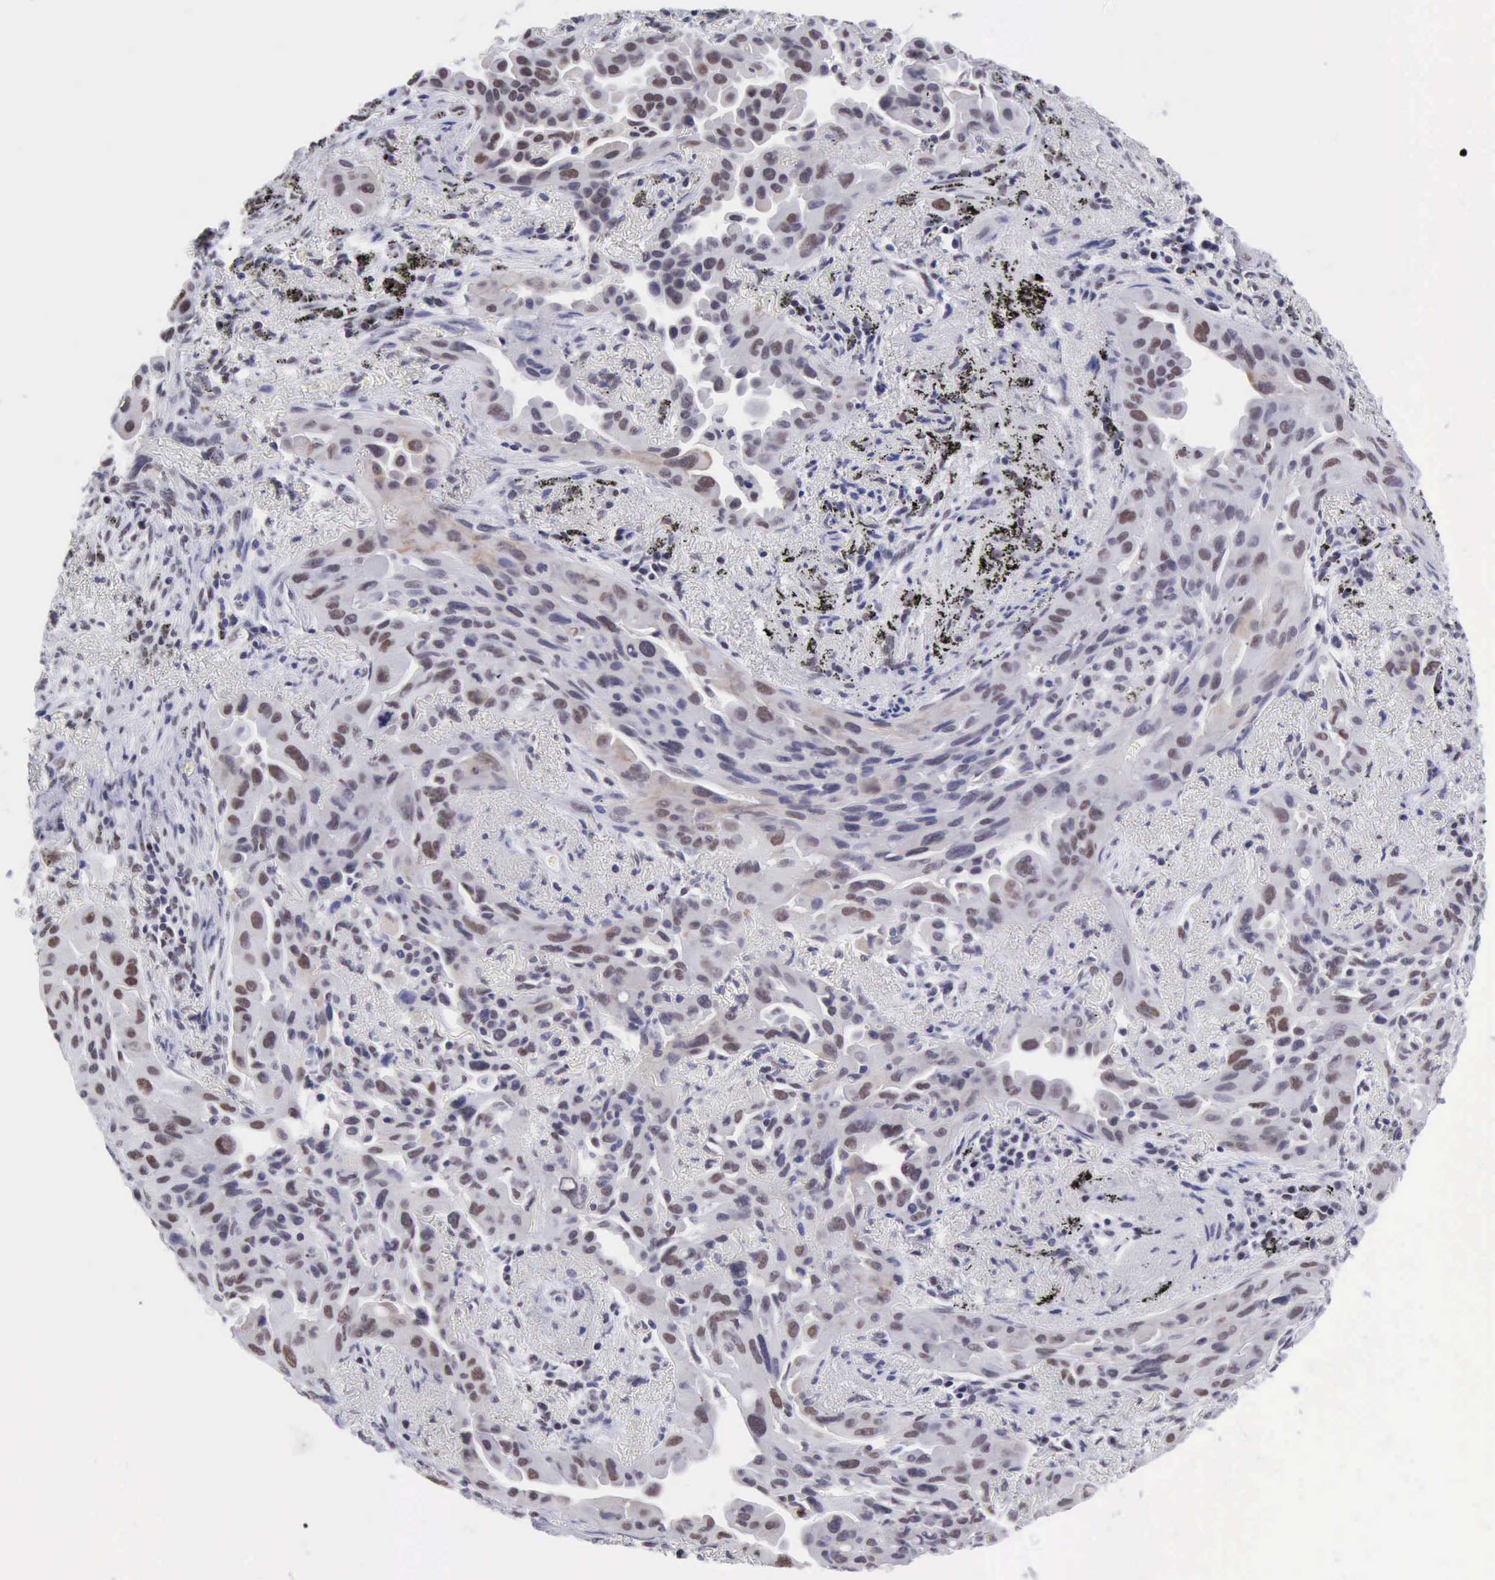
{"staining": {"intensity": "moderate", "quantity": "25%-75%", "location": "nuclear"}, "tissue": "lung cancer", "cell_type": "Tumor cells", "image_type": "cancer", "snomed": [{"axis": "morphology", "description": "Adenocarcinoma, NOS"}, {"axis": "topography", "description": "Lung"}], "caption": "Protein staining of adenocarcinoma (lung) tissue demonstrates moderate nuclear positivity in approximately 25%-75% of tumor cells. (Brightfield microscopy of DAB IHC at high magnification).", "gene": "ERCC4", "patient": {"sex": "male", "age": 68}}